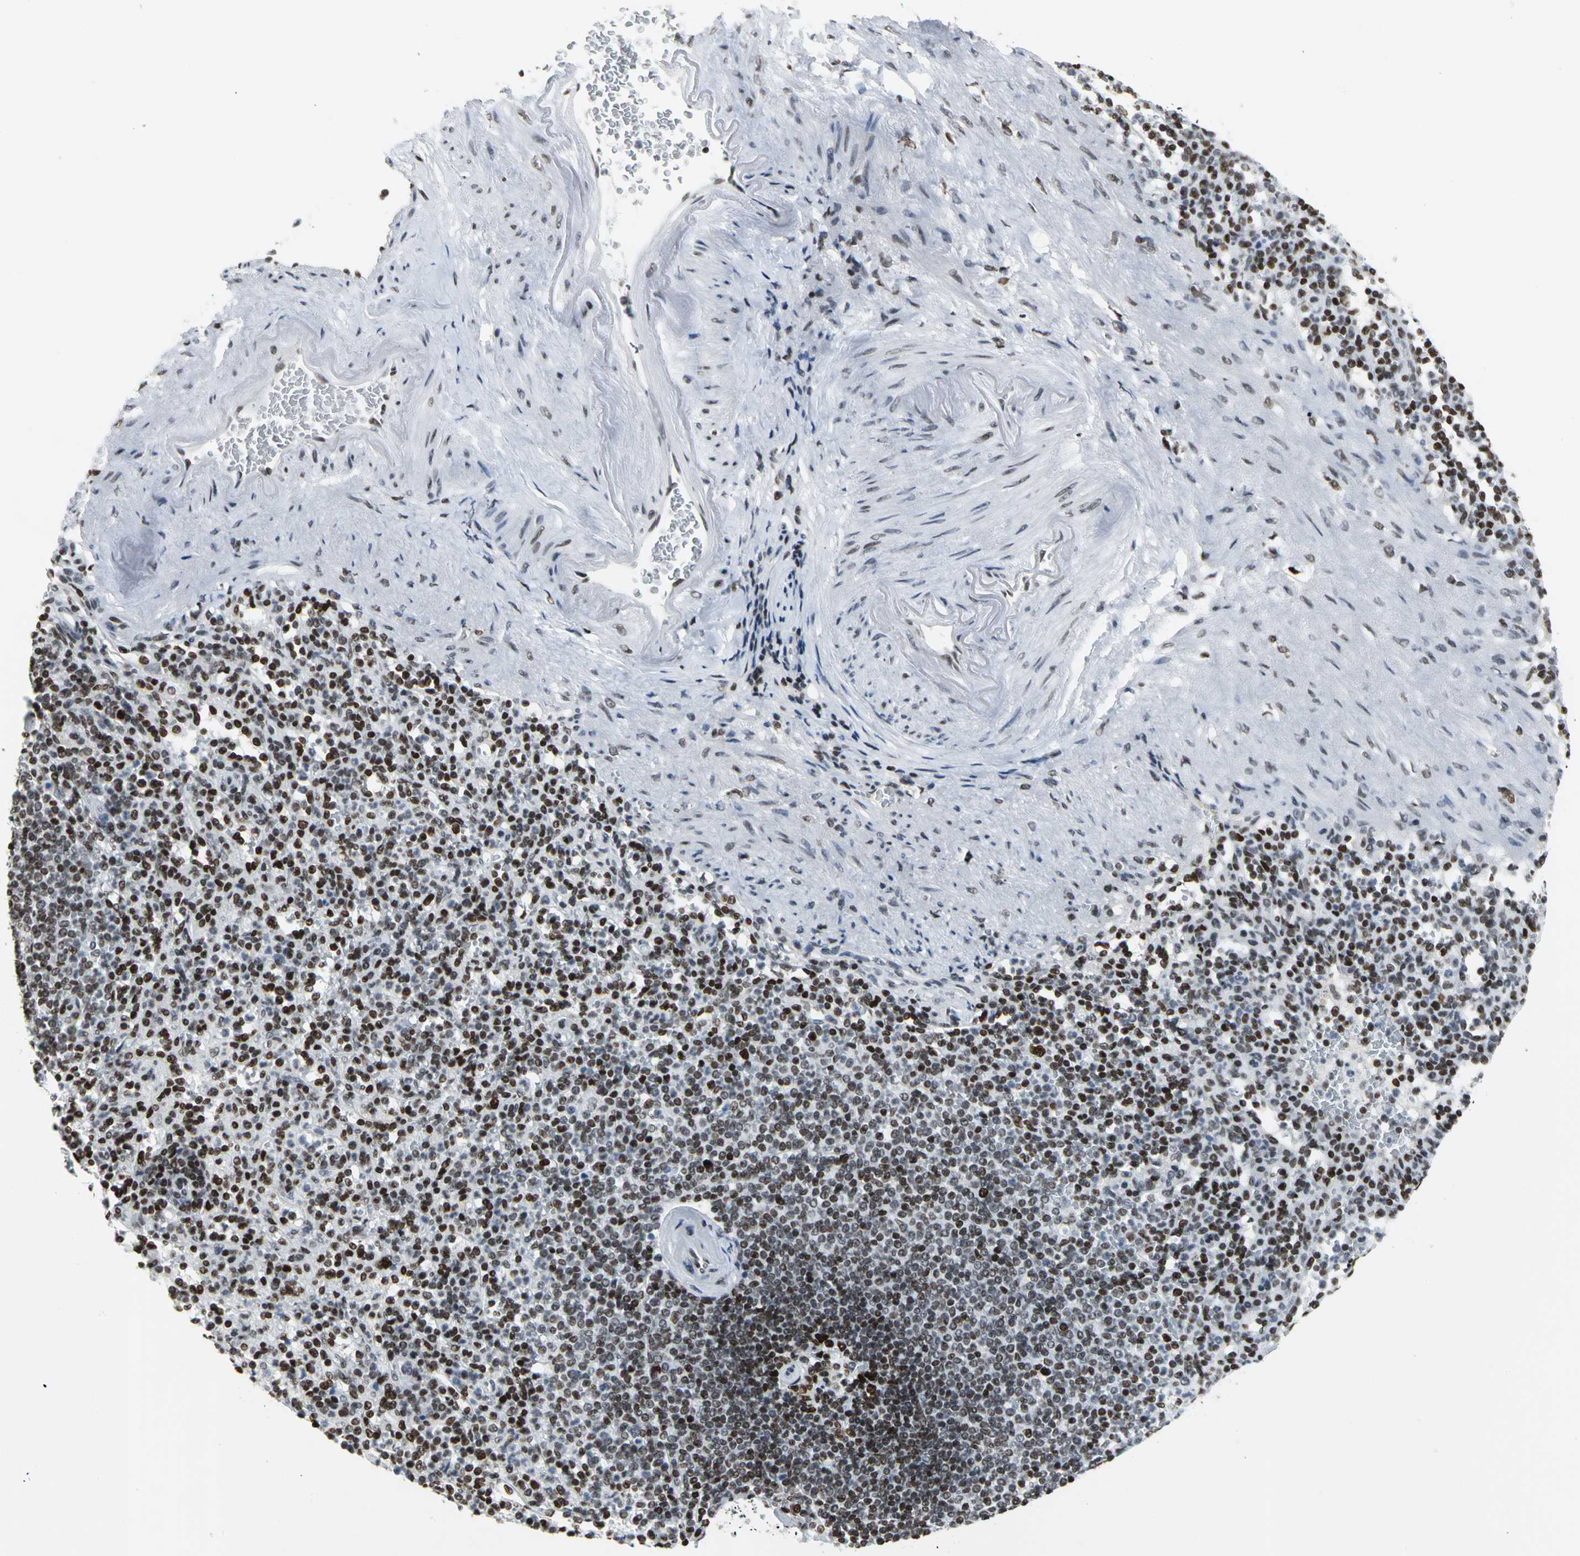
{"staining": {"intensity": "strong", "quantity": ">75%", "location": "nuclear"}, "tissue": "spleen", "cell_type": "Cells in red pulp", "image_type": "normal", "snomed": [{"axis": "morphology", "description": "Normal tissue, NOS"}, {"axis": "topography", "description": "Spleen"}], "caption": "Strong nuclear protein positivity is present in about >75% of cells in red pulp in spleen. (brown staining indicates protein expression, while blue staining denotes nuclei).", "gene": "HNRNPD", "patient": {"sex": "female", "age": 74}}